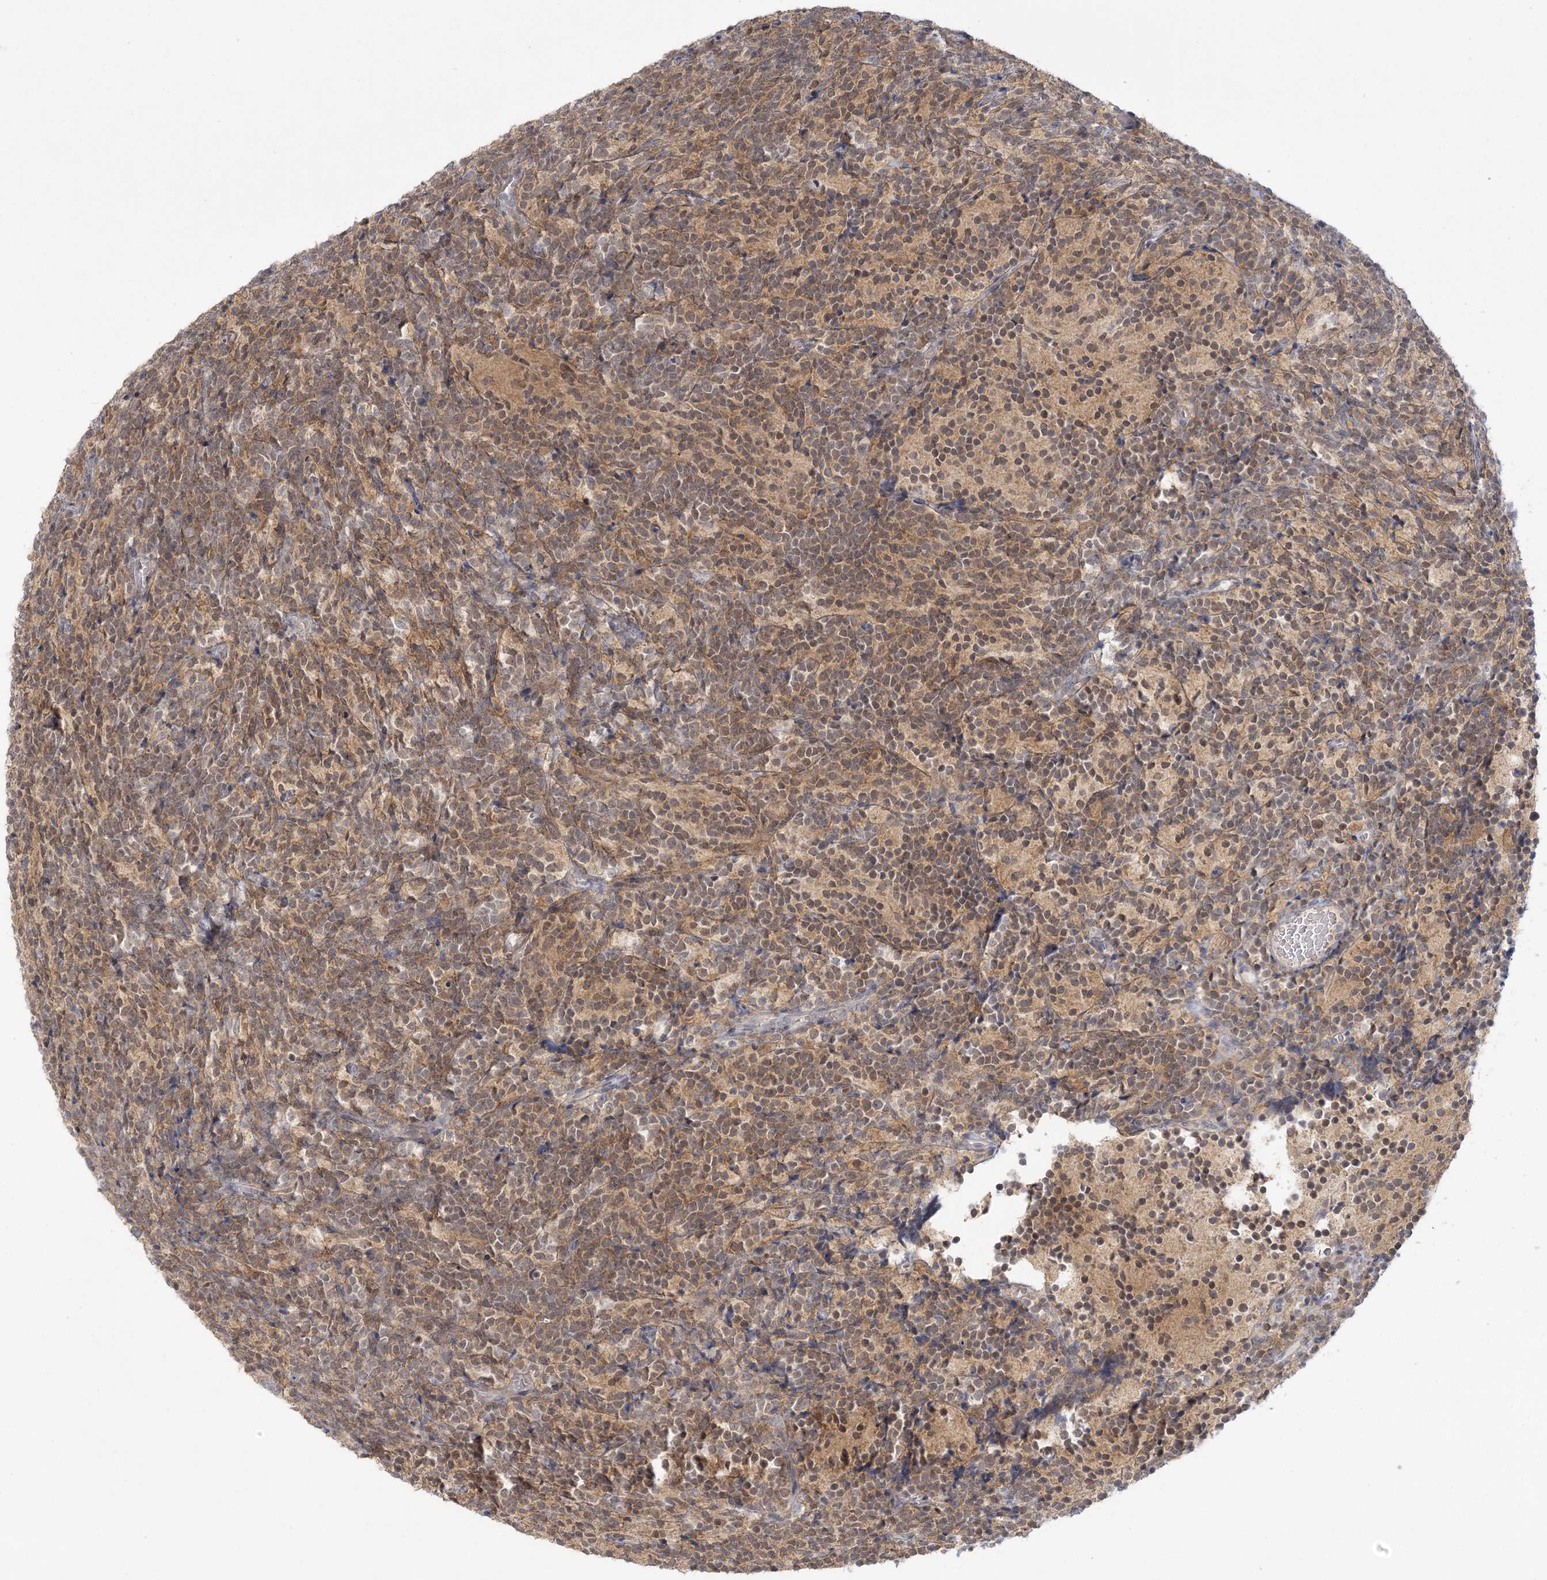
{"staining": {"intensity": "moderate", "quantity": ">75%", "location": "nuclear"}, "tissue": "glioma", "cell_type": "Tumor cells", "image_type": "cancer", "snomed": [{"axis": "morphology", "description": "Glioma, malignant, Low grade"}, {"axis": "topography", "description": "Brain"}], "caption": "Tumor cells reveal medium levels of moderate nuclear staining in about >75% of cells in glioma.", "gene": "ANKS1A", "patient": {"sex": "female", "age": 1}}